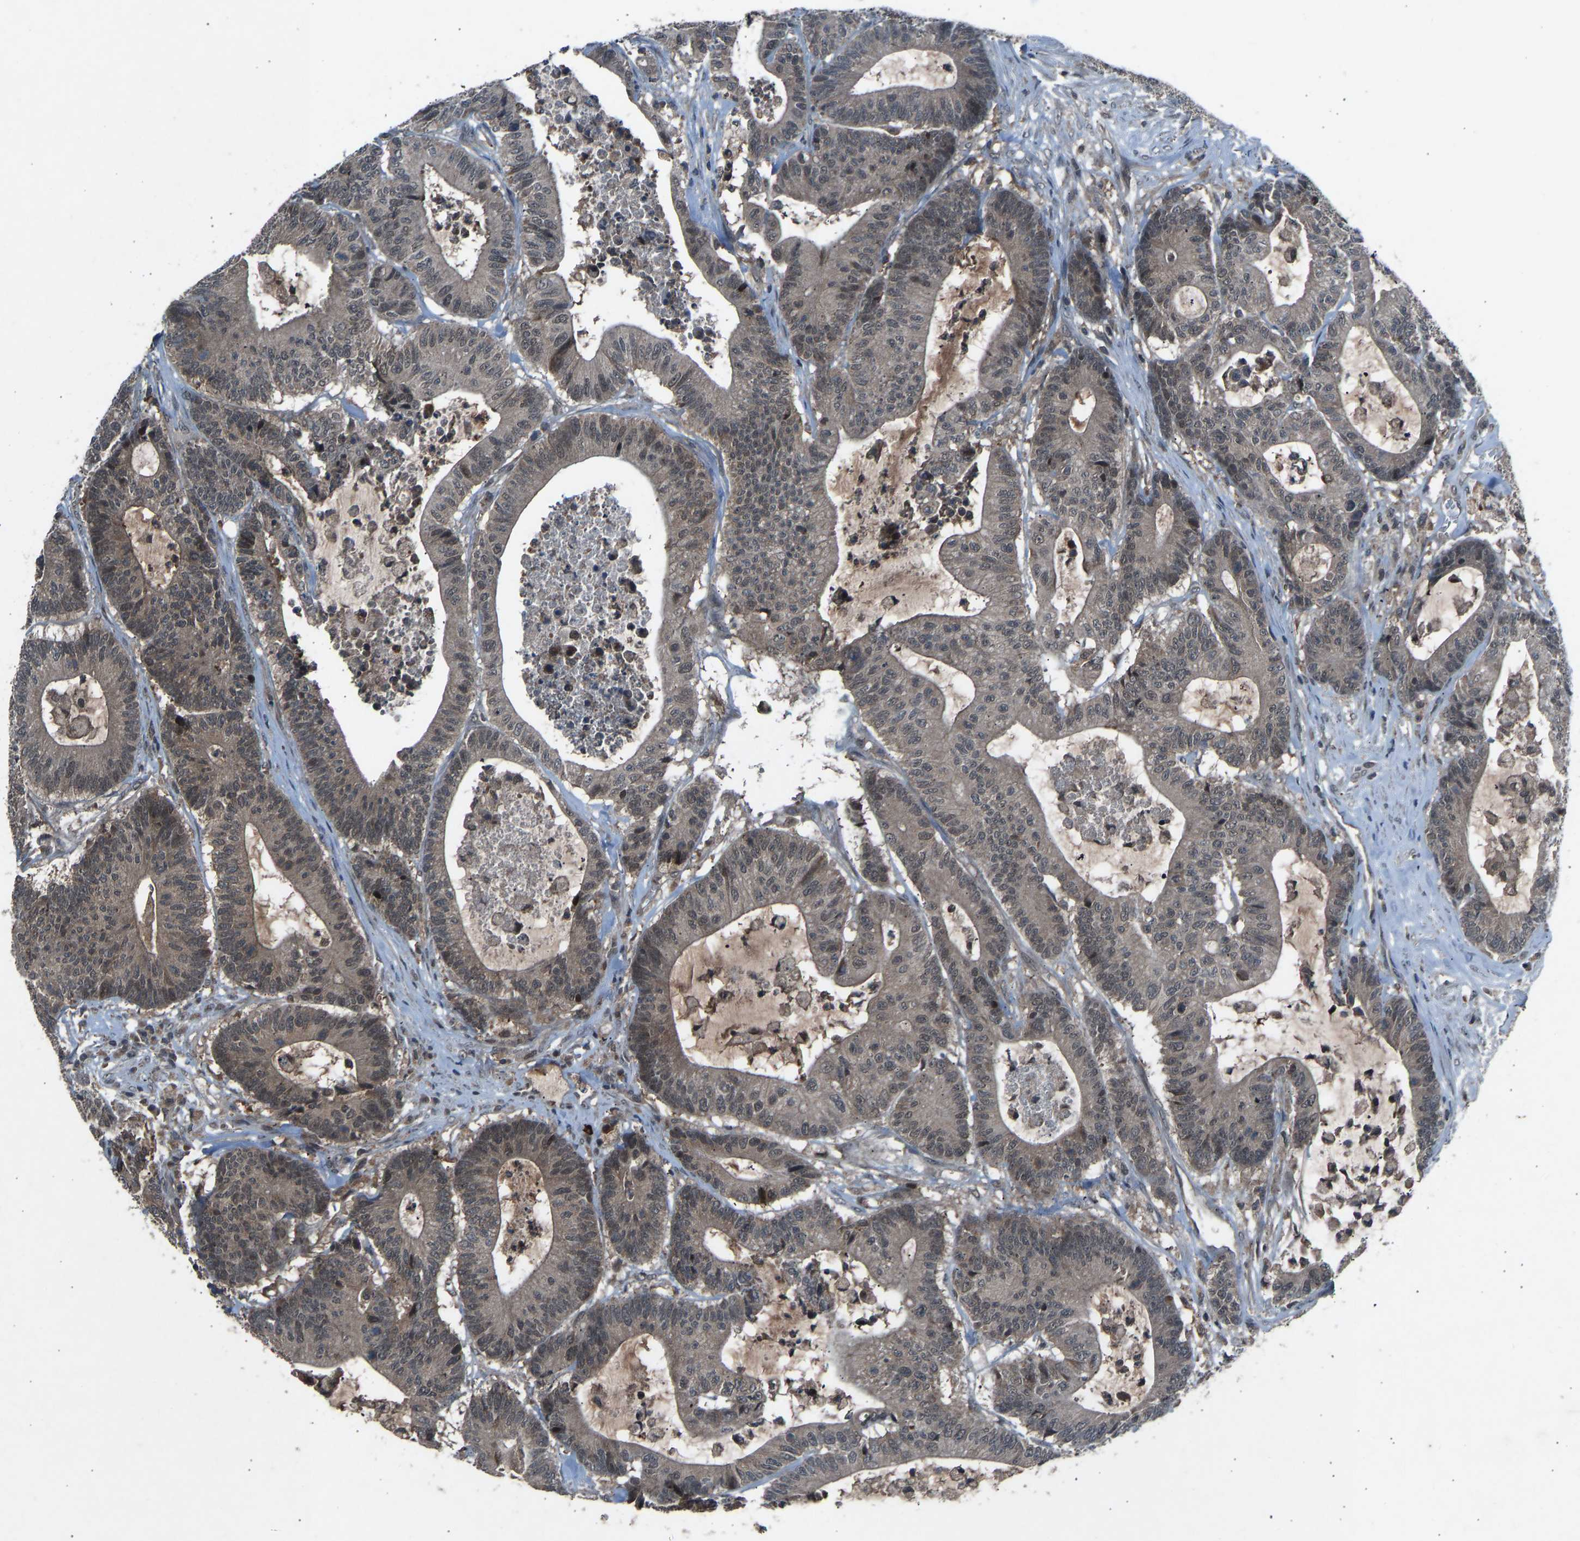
{"staining": {"intensity": "weak", "quantity": ">75%", "location": "cytoplasmic/membranous"}, "tissue": "colorectal cancer", "cell_type": "Tumor cells", "image_type": "cancer", "snomed": [{"axis": "morphology", "description": "Adenocarcinoma, NOS"}, {"axis": "topography", "description": "Colon"}], "caption": "Colorectal cancer stained for a protein shows weak cytoplasmic/membranous positivity in tumor cells. The protein of interest is stained brown, and the nuclei are stained in blue (DAB (3,3'-diaminobenzidine) IHC with brightfield microscopy, high magnification).", "gene": "SLC43A1", "patient": {"sex": "female", "age": 84}}